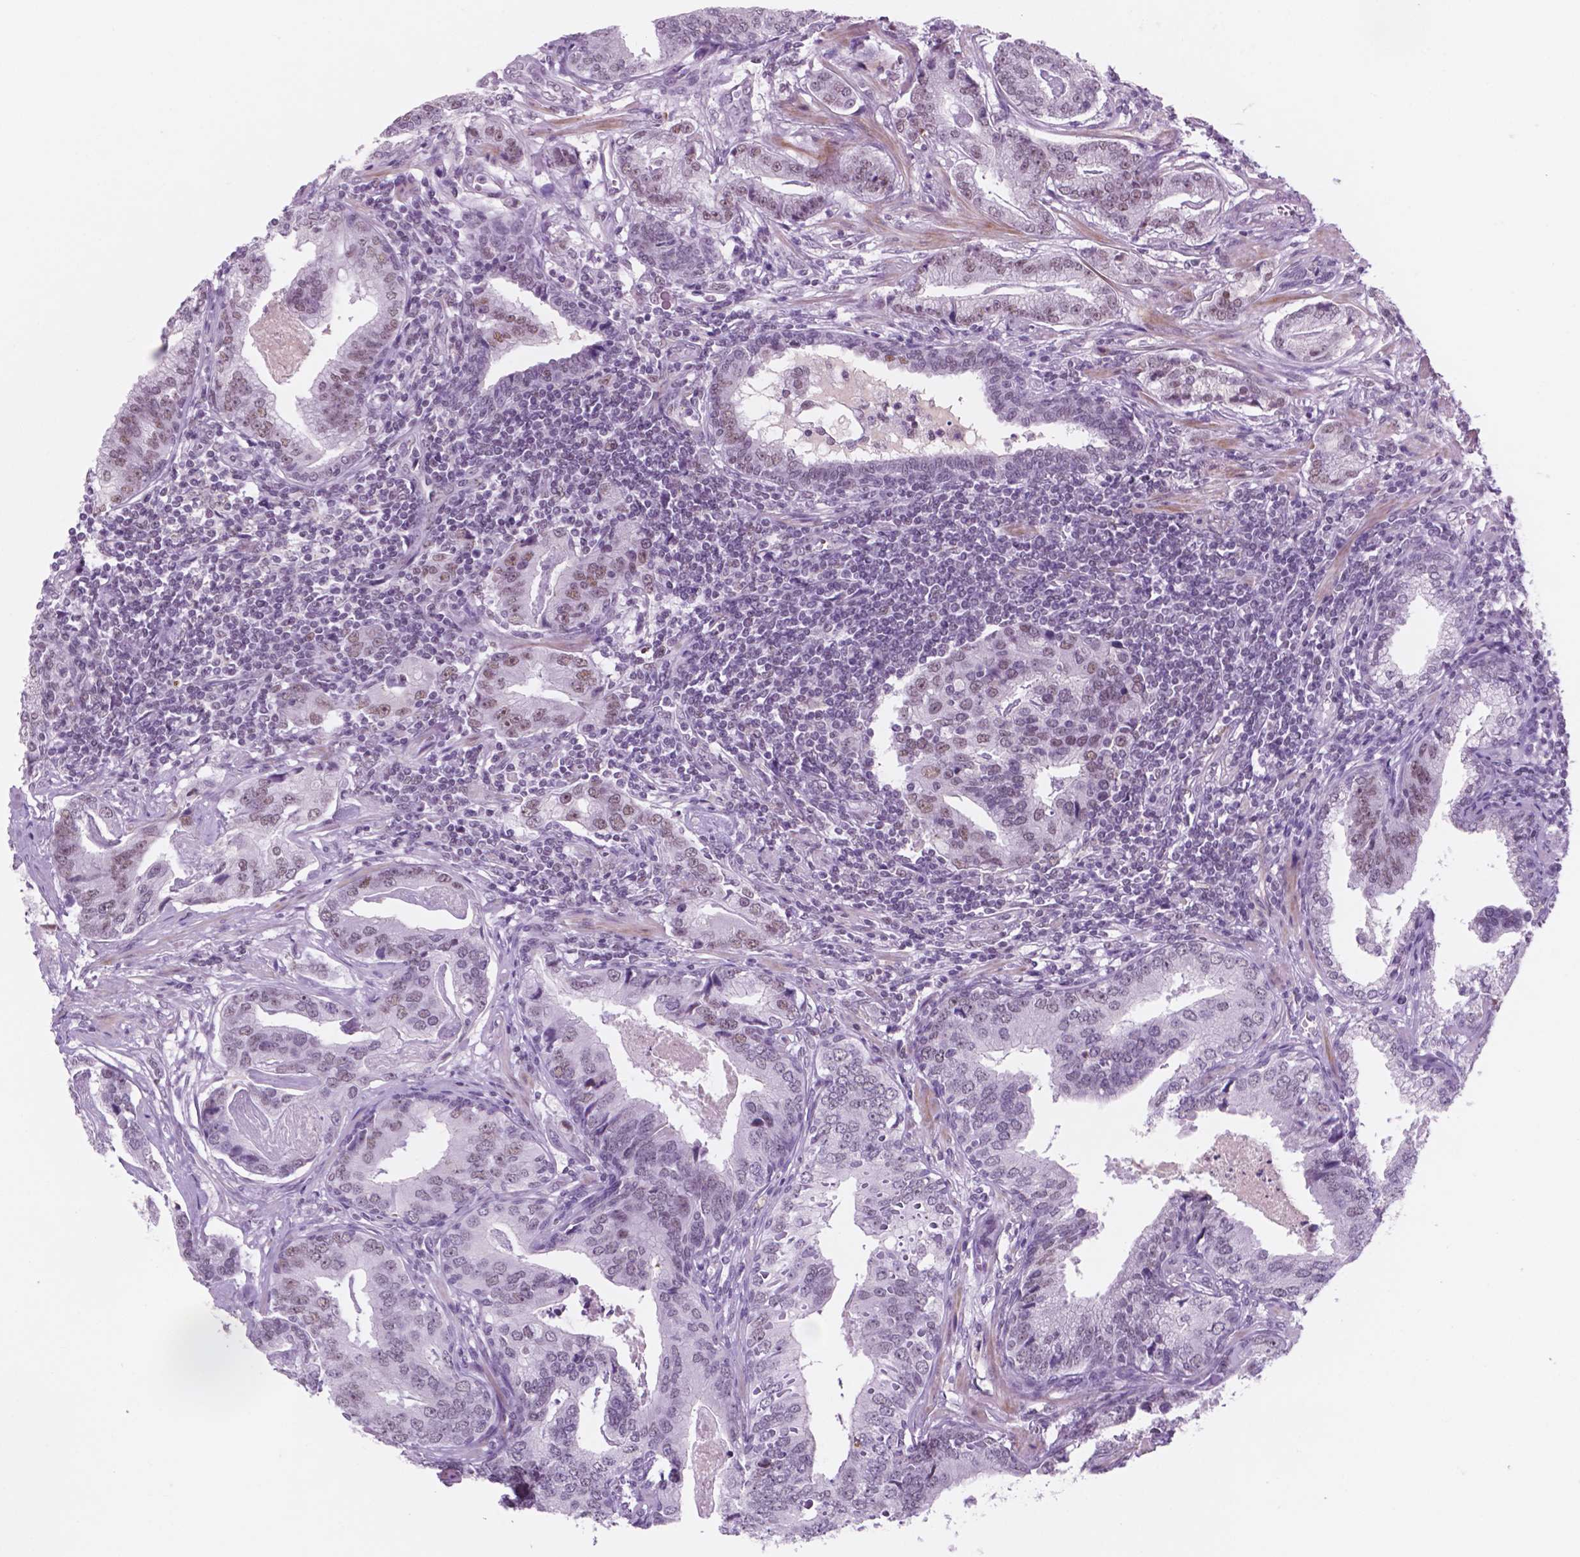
{"staining": {"intensity": "weak", "quantity": "25%-75%", "location": "nuclear"}, "tissue": "prostate cancer", "cell_type": "Tumor cells", "image_type": "cancer", "snomed": [{"axis": "morphology", "description": "Adenocarcinoma, NOS"}, {"axis": "topography", "description": "Prostate"}], "caption": "Human prostate cancer (adenocarcinoma) stained with a brown dye exhibits weak nuclear positive expression in about 25%-75% of tumor cells.", "gene": "CTR9", "patient": {"sex": "male", "age": 64}}